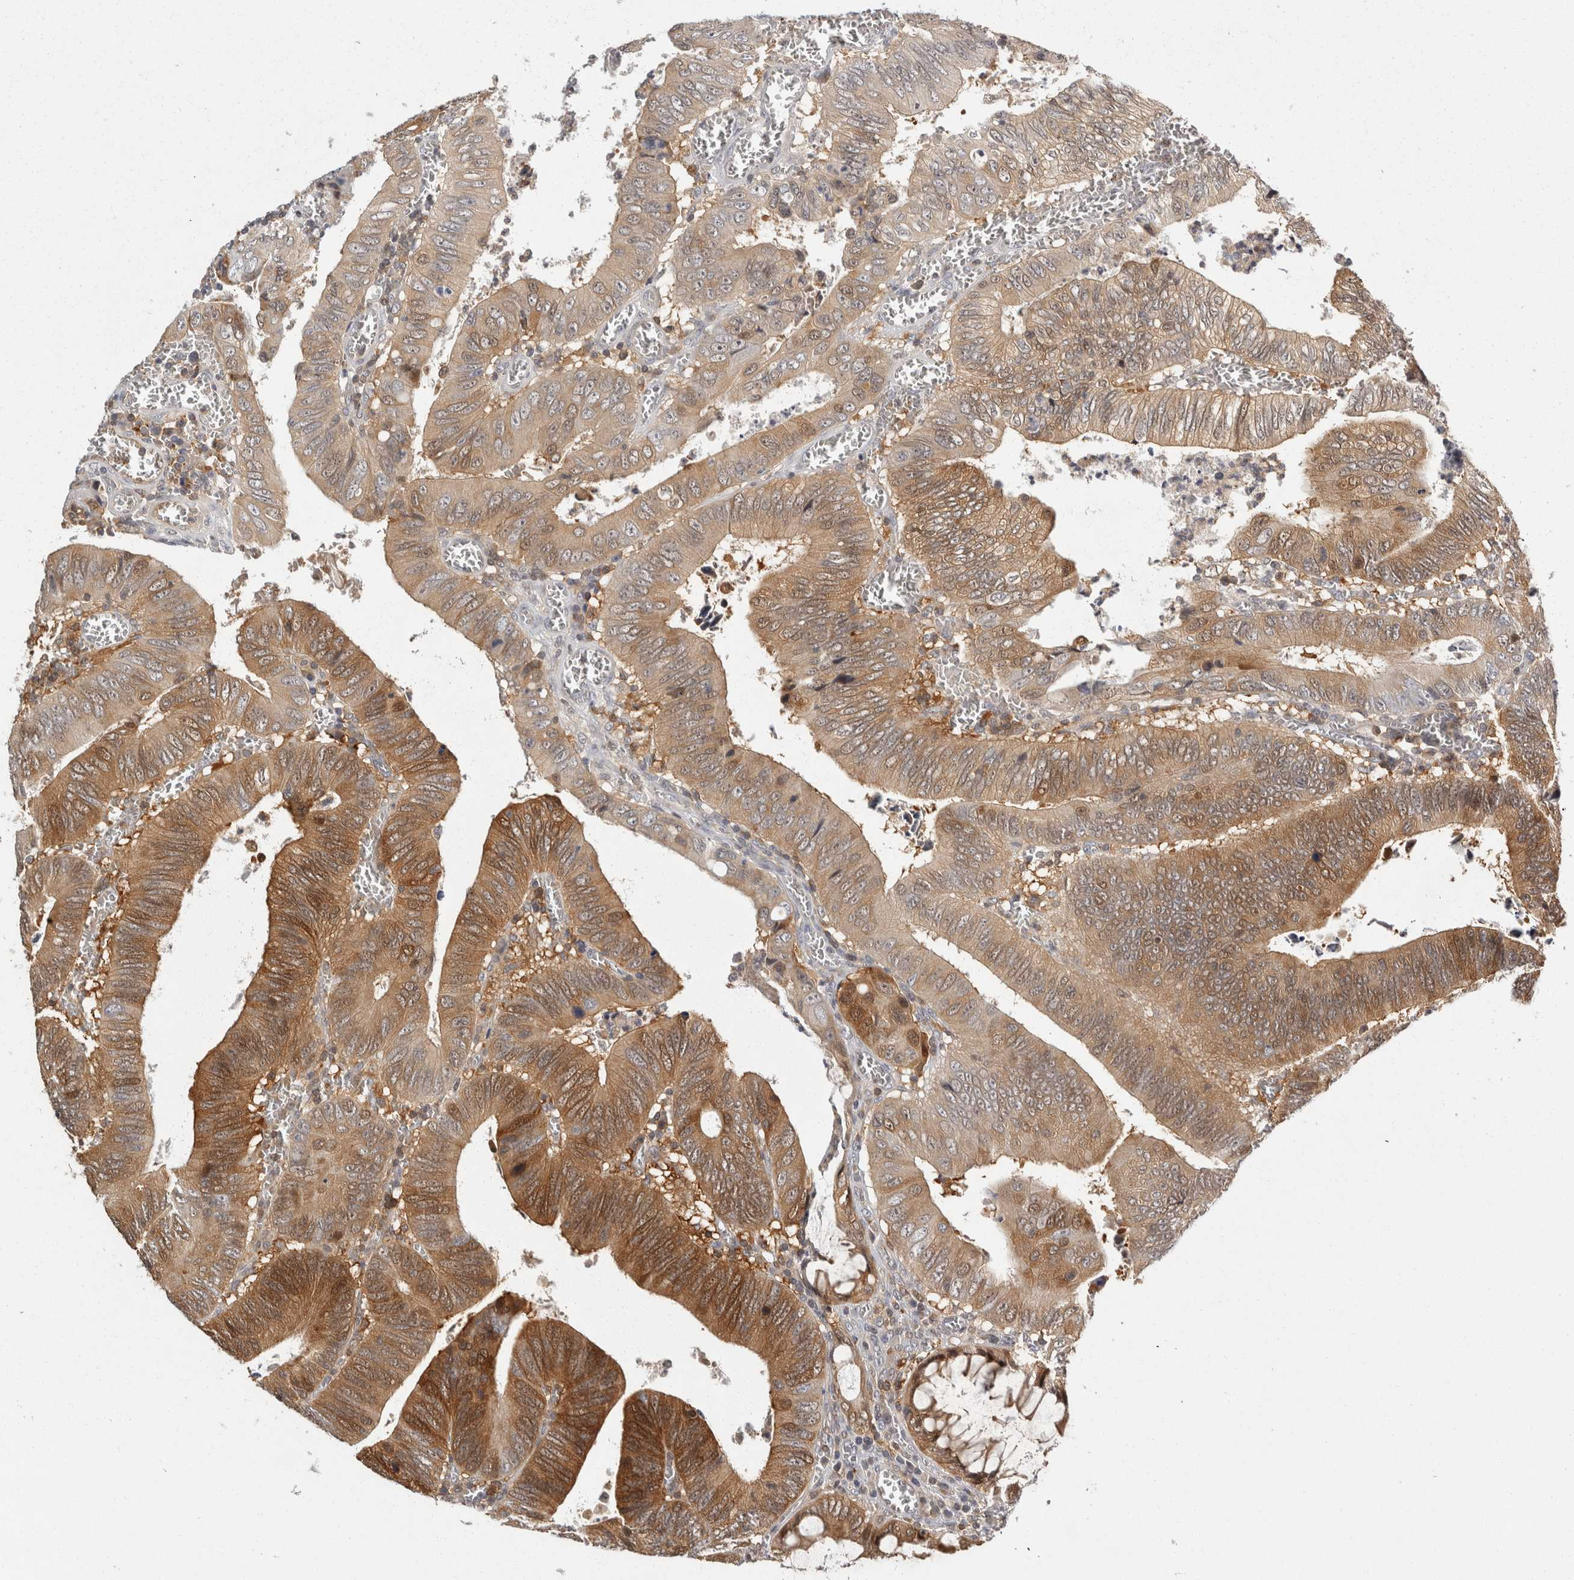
{"staining": {"intensity": "moderate", "quantity": "25%-75%", "location": "cytoplasmic/membranous,nuclear"}, "tissue": "colorectal cancer", "cell_type": "Tumor cells", "image_type": "cancer", "snomed": [{"axis": "morphology", "description": "Inflammation, NOS"}, {"axis": "morphology", "description": "Adenocarcinoma, NOS"}, {"axis": "topography", "description": "Colon"}], "caption": "Immunohistochemical staining of human adenocarcinoma (colorectal) shows medium levels of moderate cytoplasmic/membranous and nuclear positivity in approximately 25%-75% of tumor cells.", "gene": "ACAT2", "patient": {"sex": "male", "age": 72}}